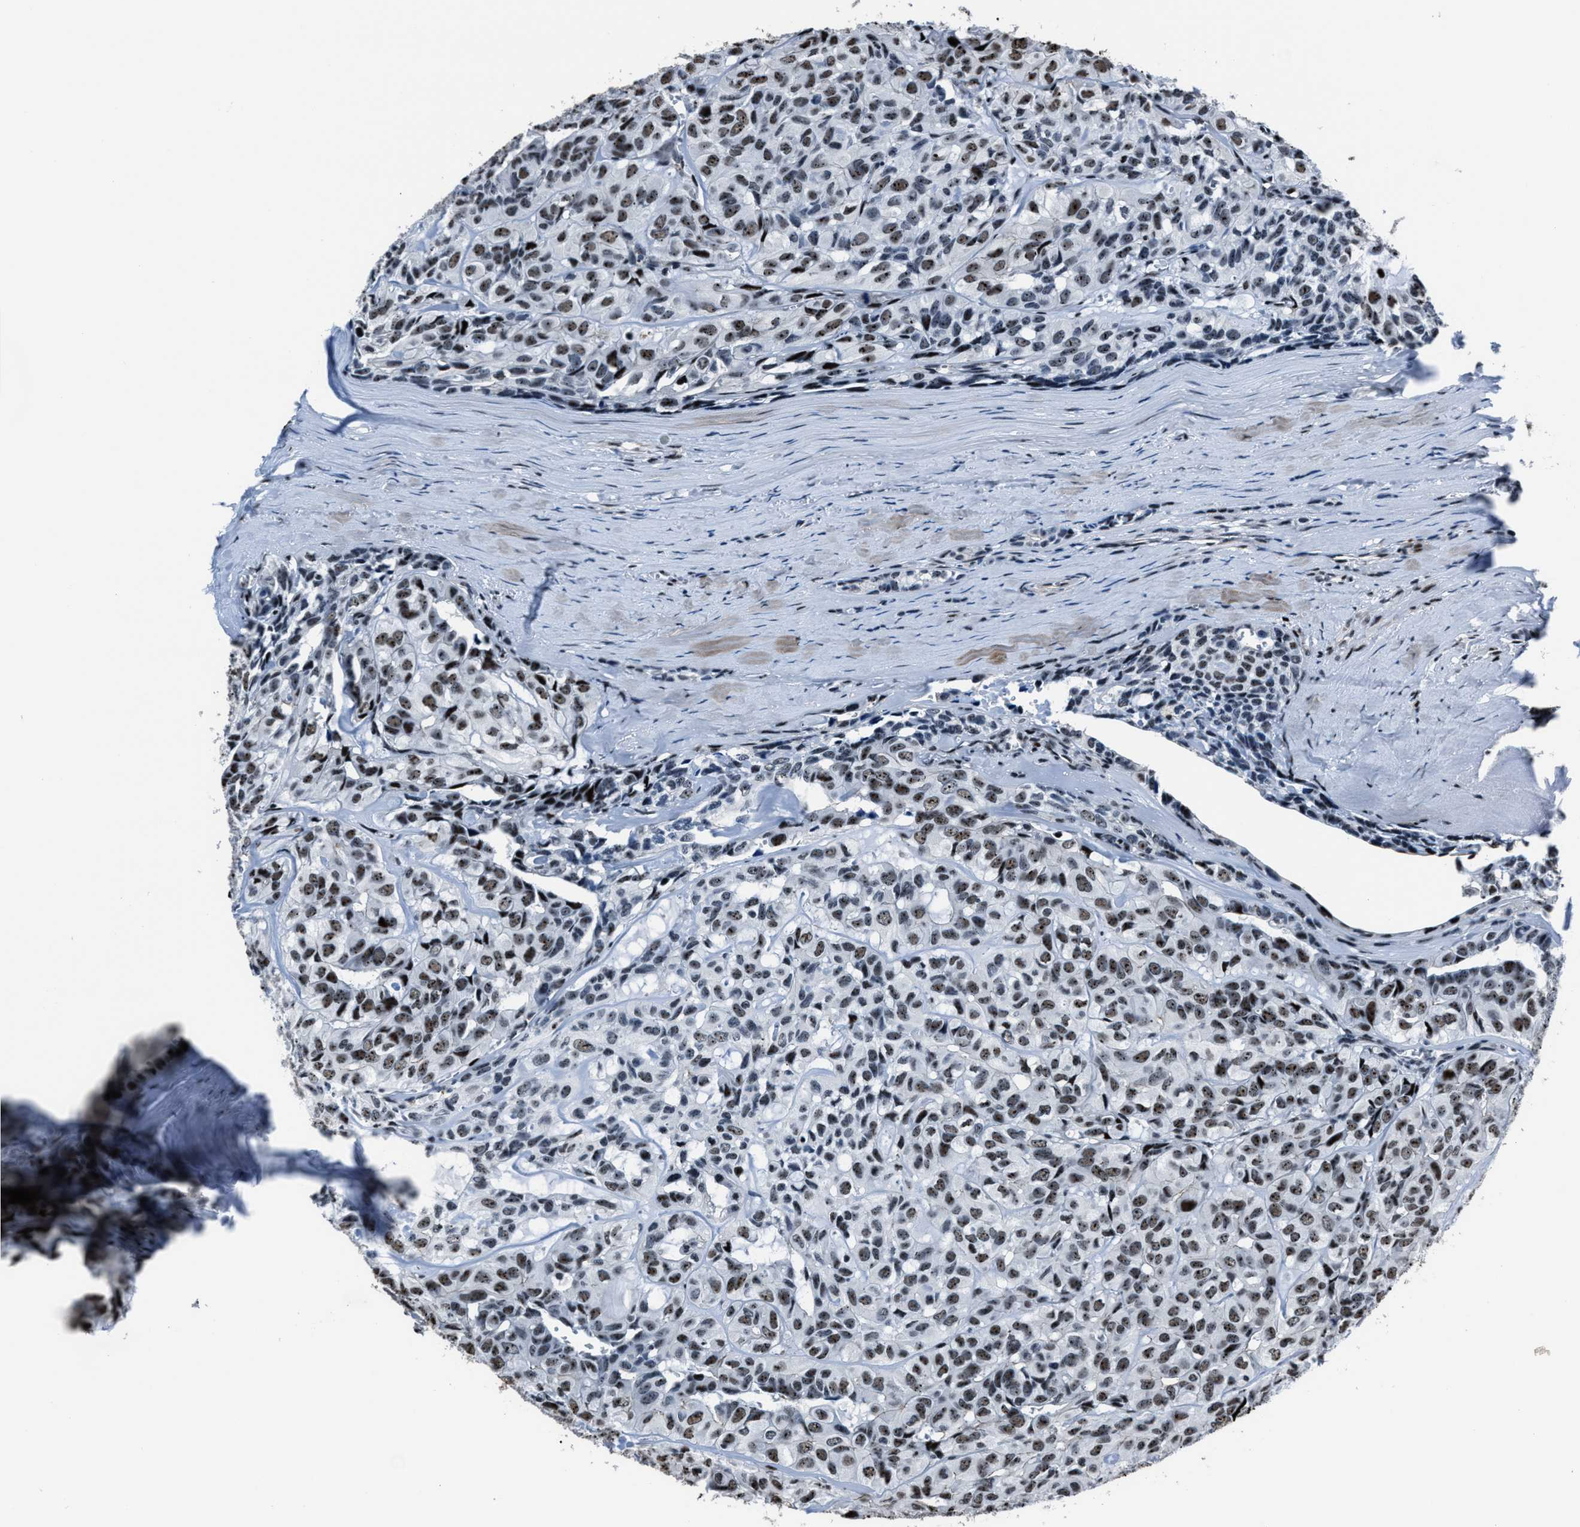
{"staining": {"intensity": "moderate", "quantity": ">75%", "location": "nuclear"}, "tissue": "head and neck cancer", "cell_type": "Tumor cells", "image_type": "cancer", "snomed": [{"axis": "morphology", "description": "Adenocarcinoma, NOS"}, {"axis": "topography", "description": "Salivary gland, NOS"}, {"axis": "topography", "description": "Head-Neck"}], "caption": "This micrograph displays IHC staining of head and neck cancer, with medium moderate nuclear positivity in about >75% of tumor cells.", "gene": "PPIE", "patient": {"sex": "female", "age": 76}}